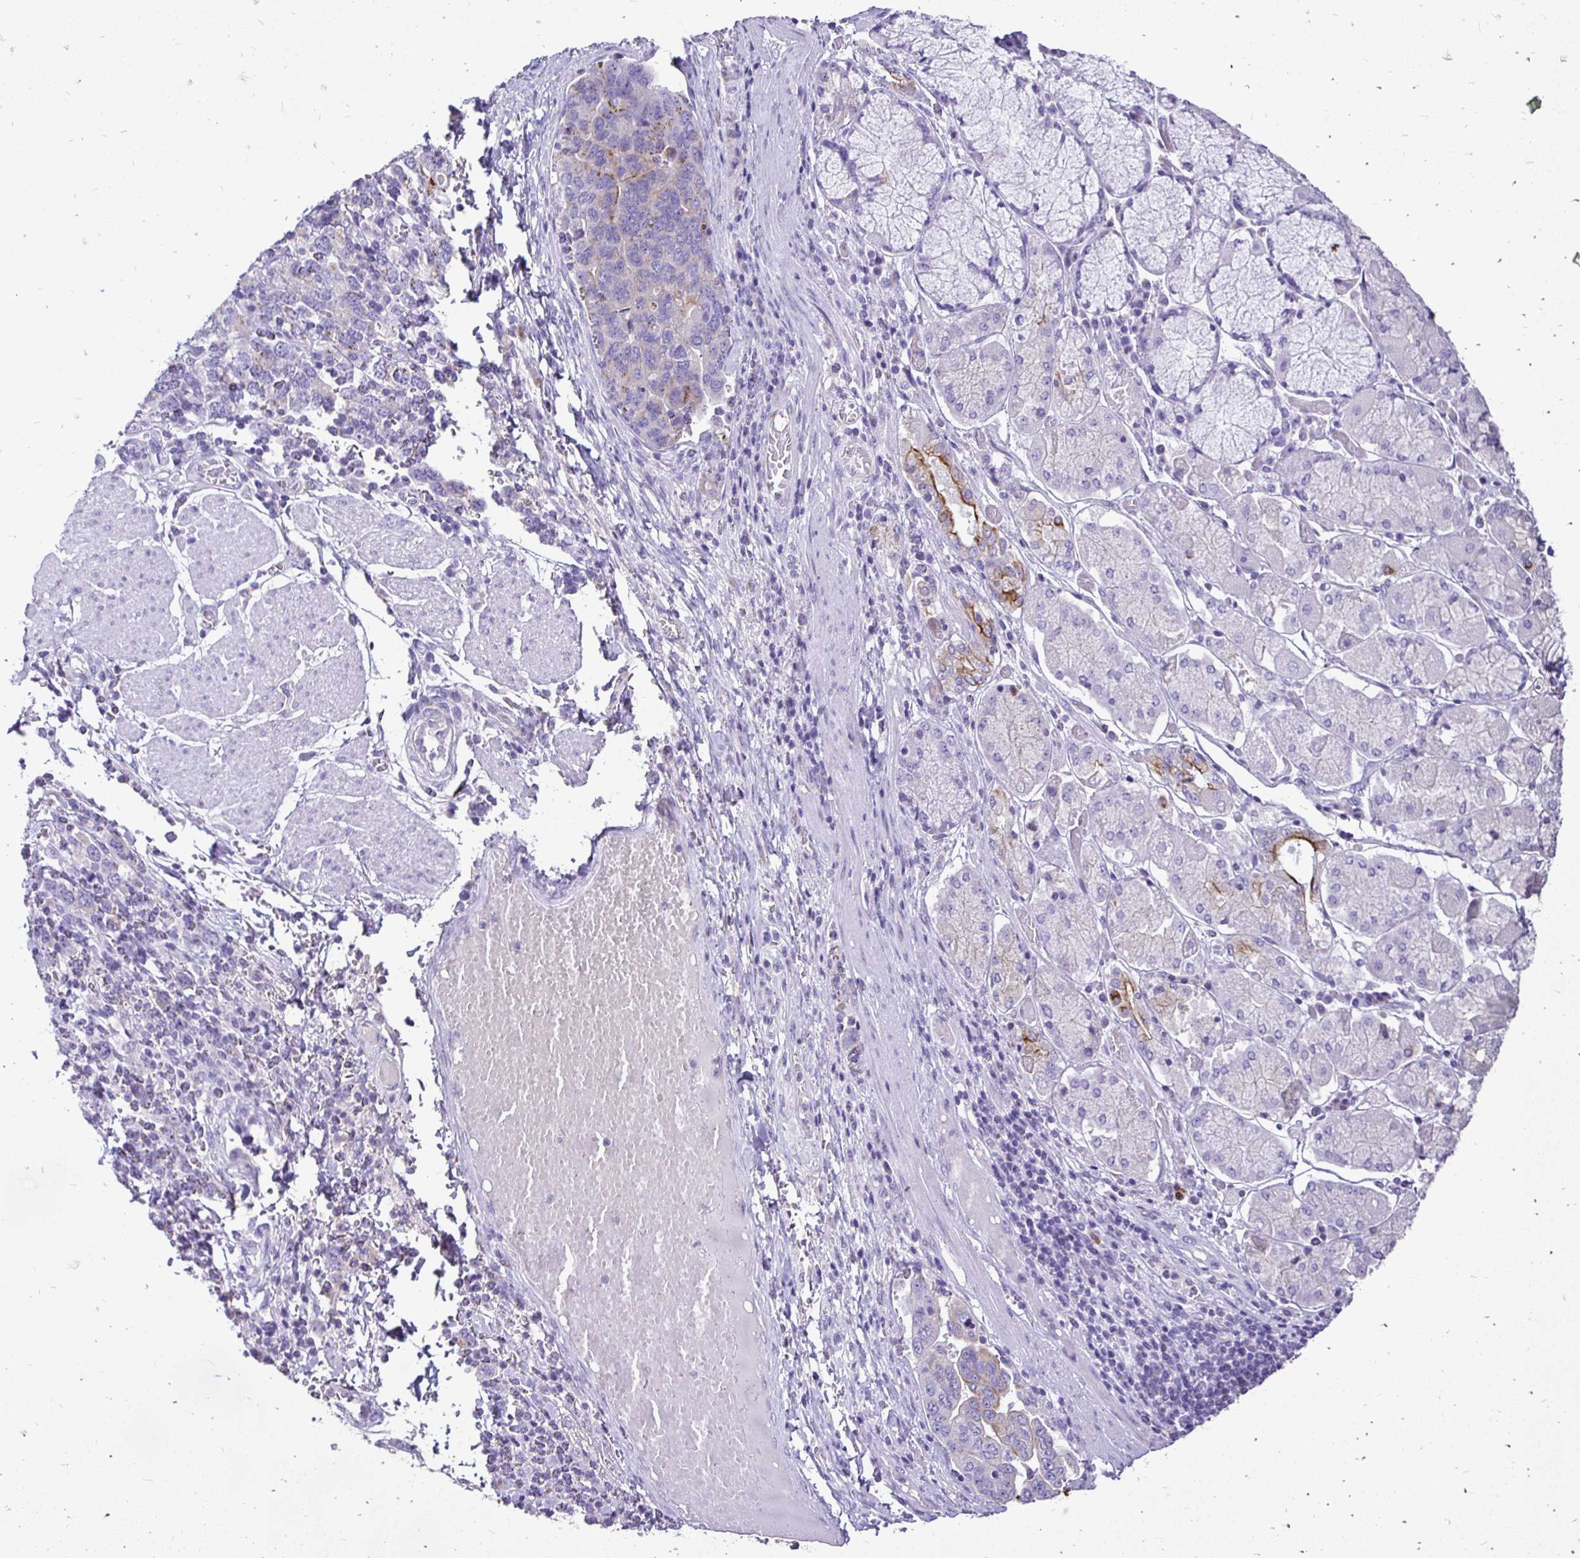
{"staining": {"intensity": "negative", "quantity": "none", "location": "none"}, "tissue": "stomach cancer", "cell_type": "Tumor cells", "image_type": "cancer", "snomed": [{"axis": "morphology", "description": "Adenocarcinoma, NOS"}, {"axis": "topography", "description": "Stomach, upper"}, {"axis": "topography", "description": "Stomach"}], "caption": "Protein analysis of adenocarcinoma (stomach) shows no significant expression in tumor cells.", "gene": "TAF1D", "patient": {"sex": "male", "age": 62}}